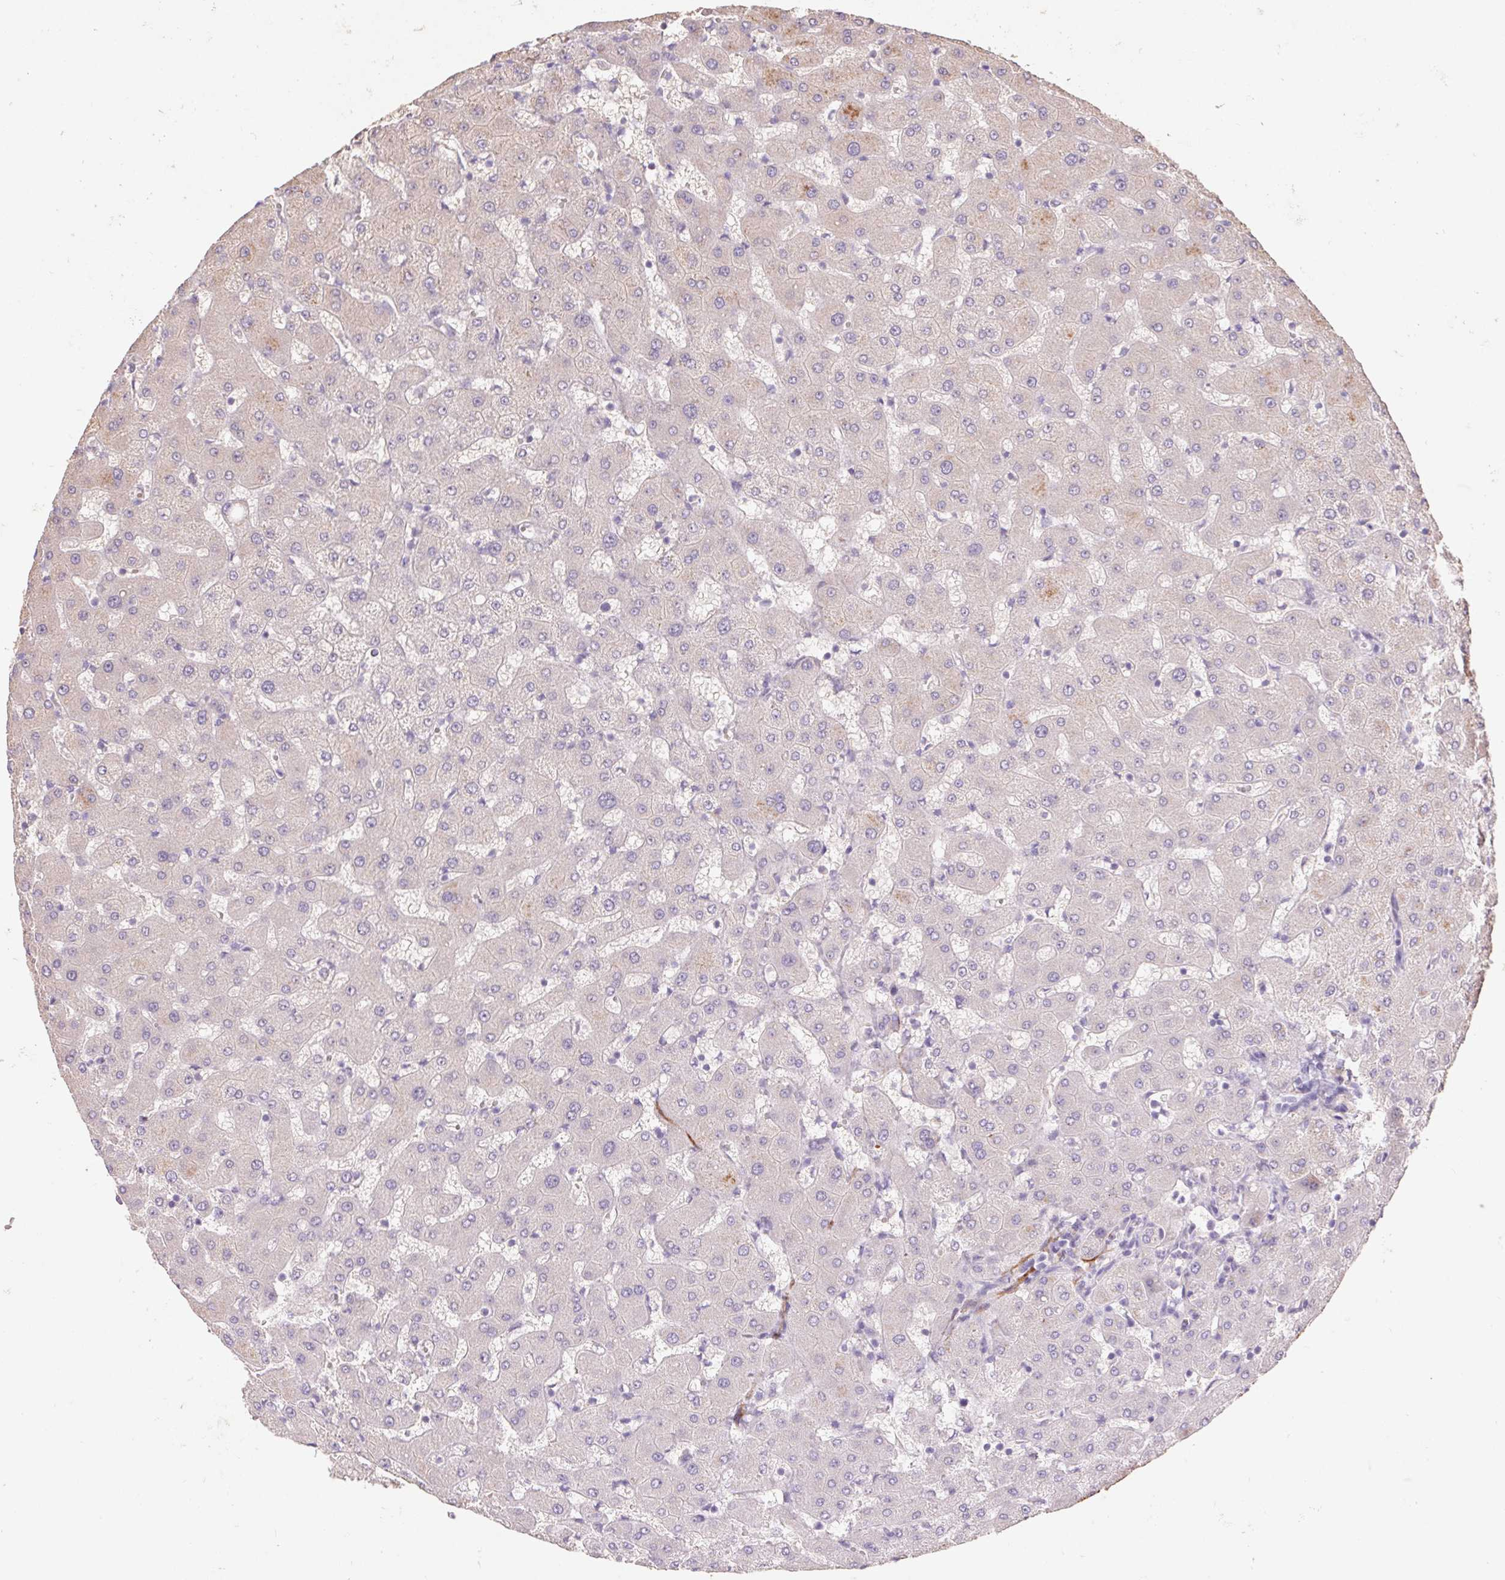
{"staining": {"intensity": "negative", "quantity": "none", "location": "none"}, "tissue": "liver", "cell_type": "Cholangiocytes", "image_type": "normal", "snomed": [{"axis": "morphology", "description": "Normal tissue, NOS"}, {"axis": "topography", "description": "Liver"}], "caption": "Photomicrograph shows no significant protein staining in cholangiocytes of benign liver. (Immunohistochemistry, brightfield microscopy, high magnification).", "gene": "GRM2", "patient": {"sex": "female", "age": 63}}